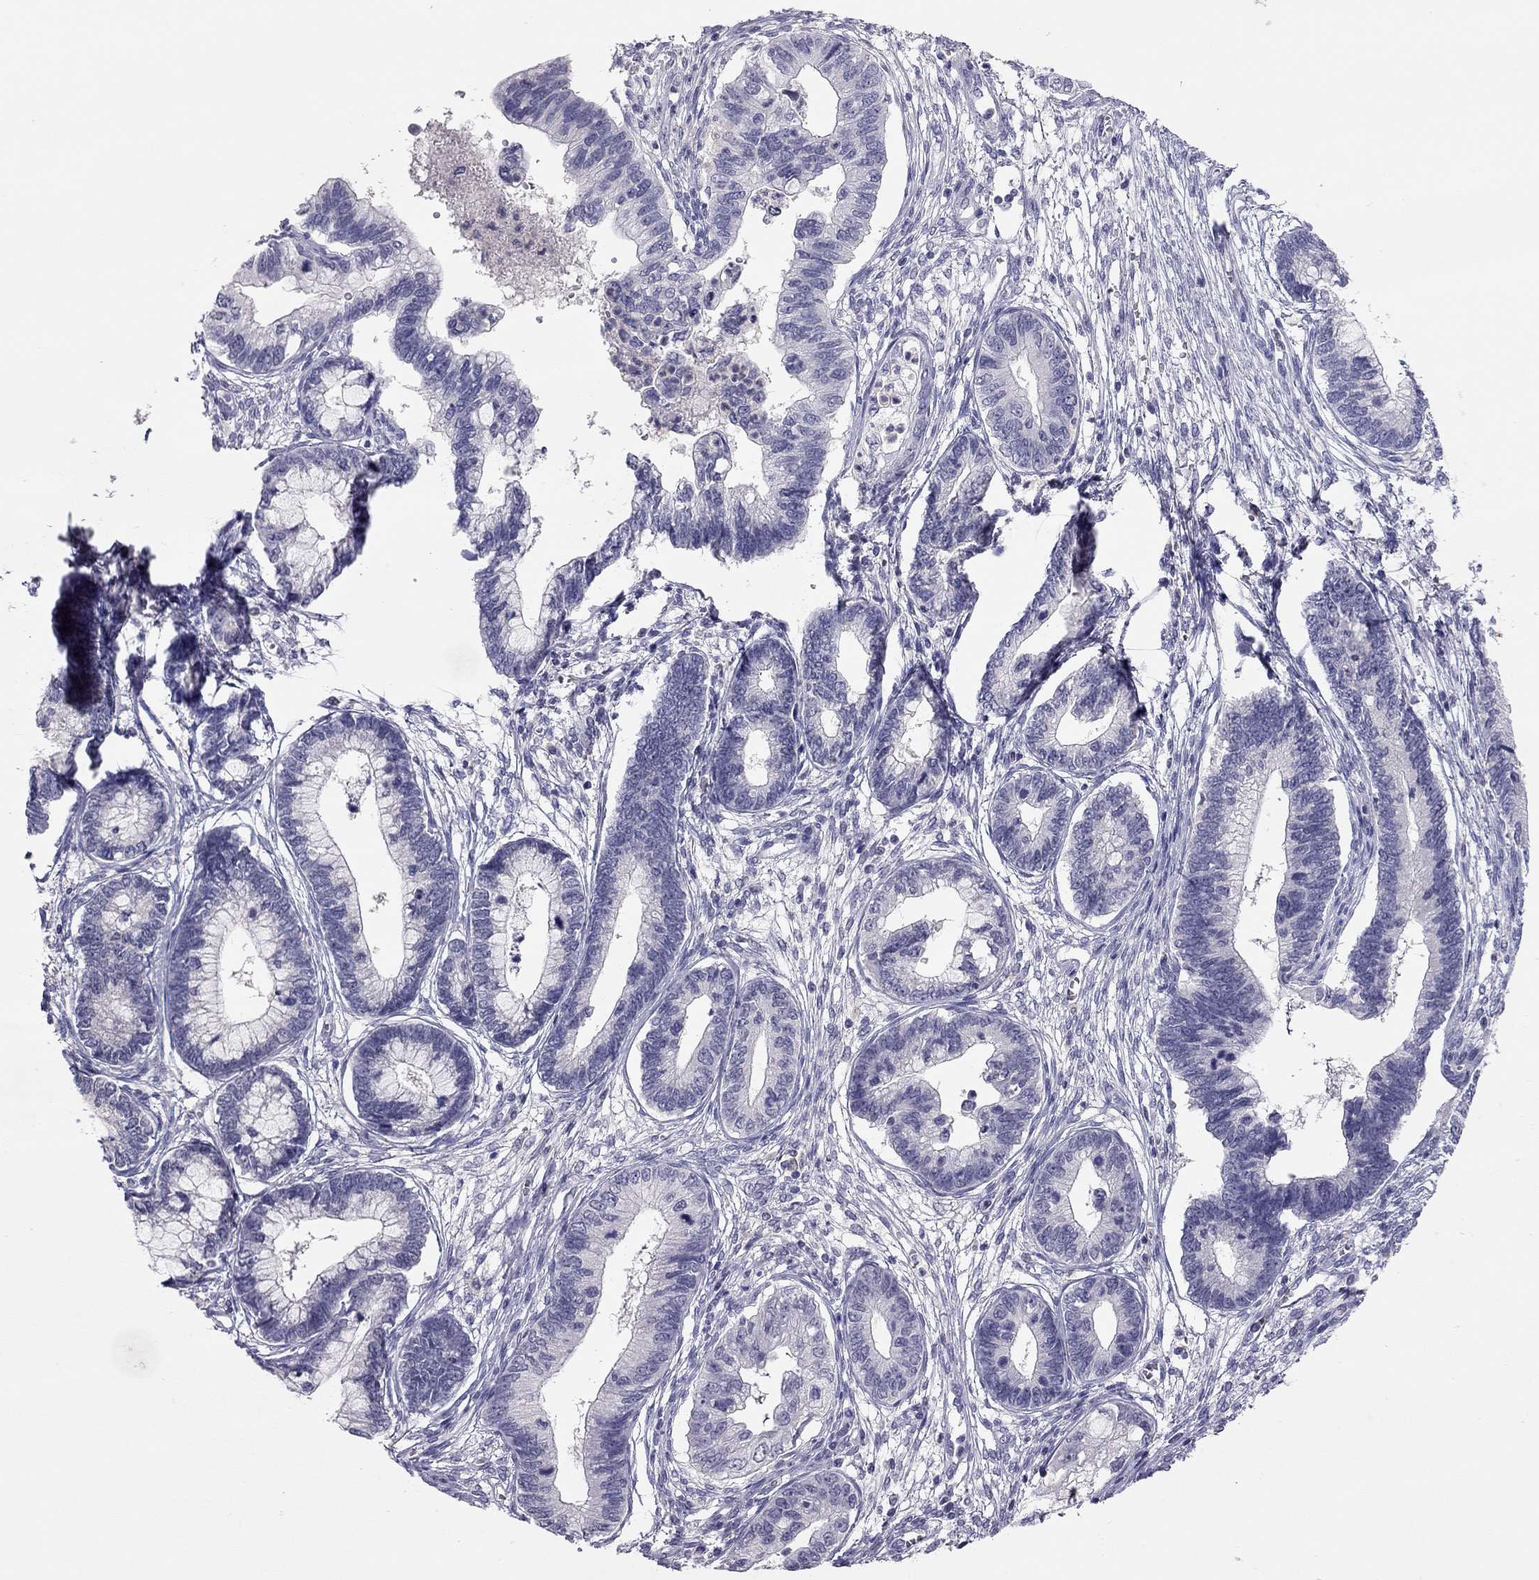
{"staining": {"intensity": "negative", "quantity": "none", "location": "none"}, "tissue": "cervical cancer", "cell_type": "Tumor cells", "image_type": "cancer", "snomed": [{"axis": "morphology", "description": "Adenocarcinoma, NOS"}, {"axis": "topography", "description": "Cervix"}], "caption": "Immunohistochemistry histopathology image of cervical cancer stained for a protein (brown), which exhibits no expression in tumor cells. The staining is performed using DAB brown chromogen with nuclei counter-stained in using hematoxylin.", "gene": "ADORA2A", "patient": {"sex": "female", "age": 44}}